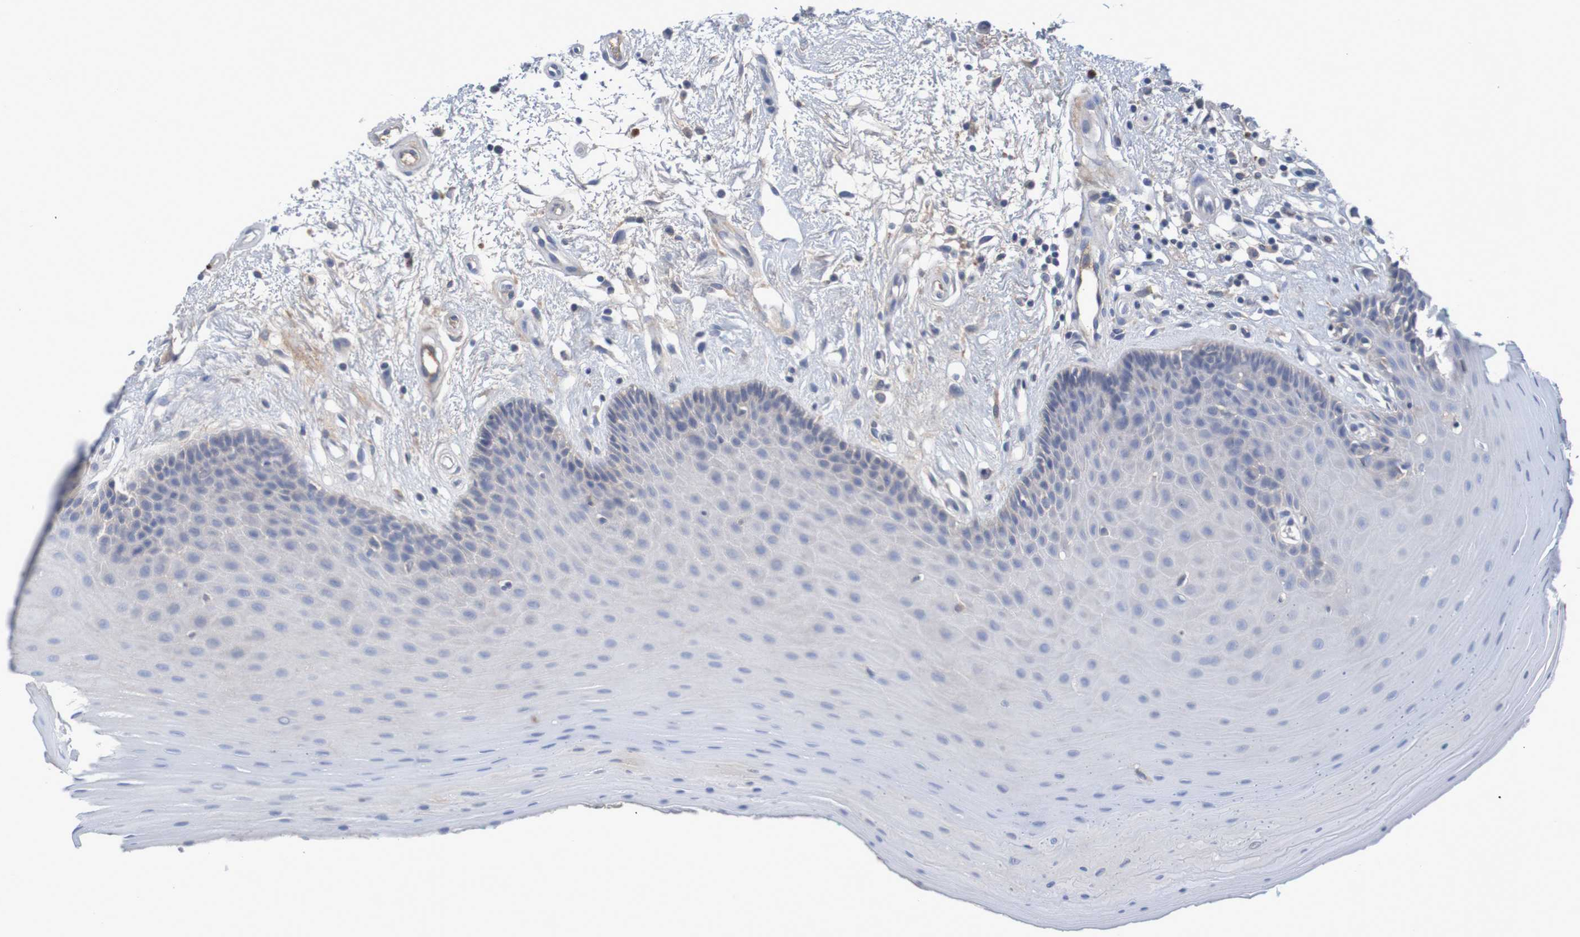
{"staining": {"intensity": "weak", "quantity": "<25%", "location": "cytoplasmic/membranous"}, "tissue": "oral mucosa", "cell_type": "Squamous epithelial cells", "image_type": "normal", "snomed": [{"axis": "morphology", "description": "Normal tissue, NOS"}, {"axis": "topography", "description": "Skeletal muscle"}, {"axis": "topography", "description": "Oral tissue"}], "caption": "Immunohistochemical staining of normal oral mucosa demonstrates no significant staining in squamous epithelial cells.", "gene": "LTA", "patient": {"sex": "male", "age": 58}}